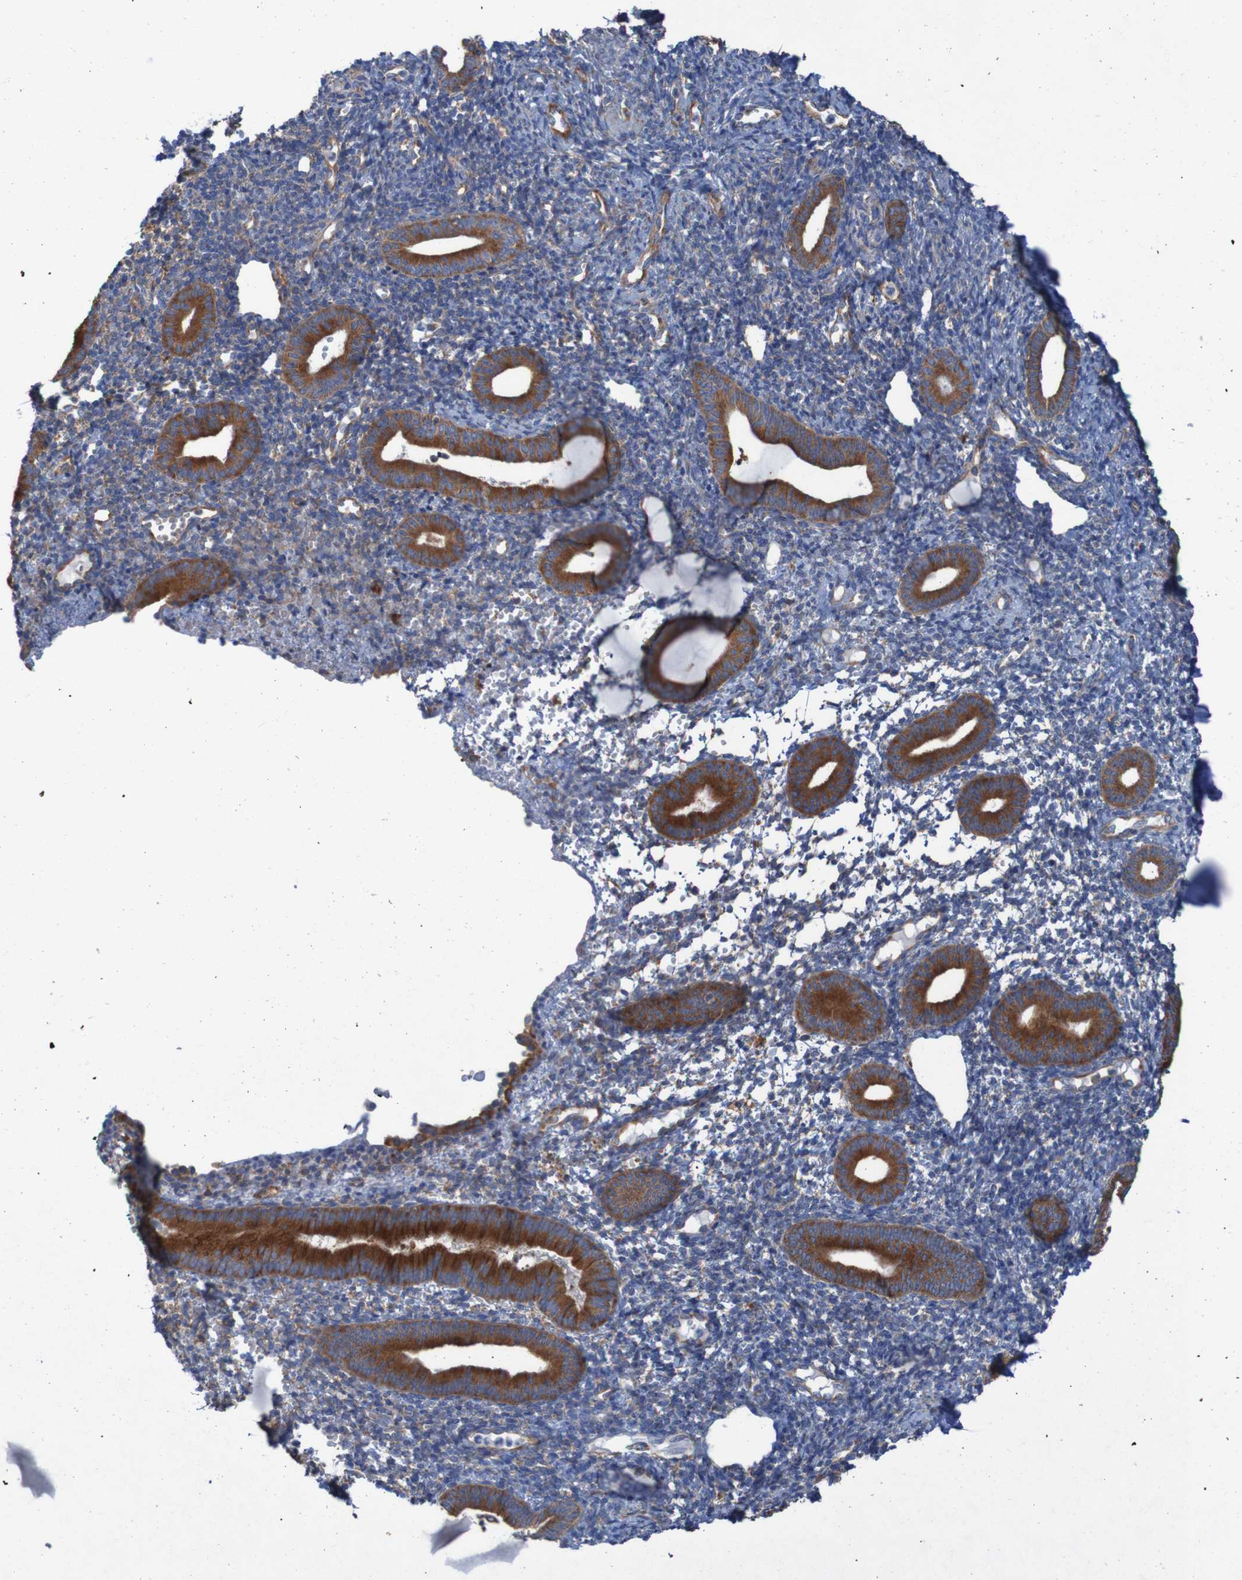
{"staining": {"intensity": "weak", "quantity": "25%-75%", "location": "cytoplasmic/membranous"}, "tissue": "endometrium", "cell_type": "Cells in endometrial stroma", "image_type": "normal", "snomed": [{"axis": "morphology", "description": "Normal tissue, NOS"}, {"axis": "topography", "description": "Endometrium"}], "caption": "A photomicrograph showing weak cytoplasmic/membranous staining in approximately 25%-75% of cells in endometrial stroma in benign endometrium, as visualized by brown immunohistochemical staining.", "gene": "RPL10L", "patient": {"sex": "female", "age": 50}}